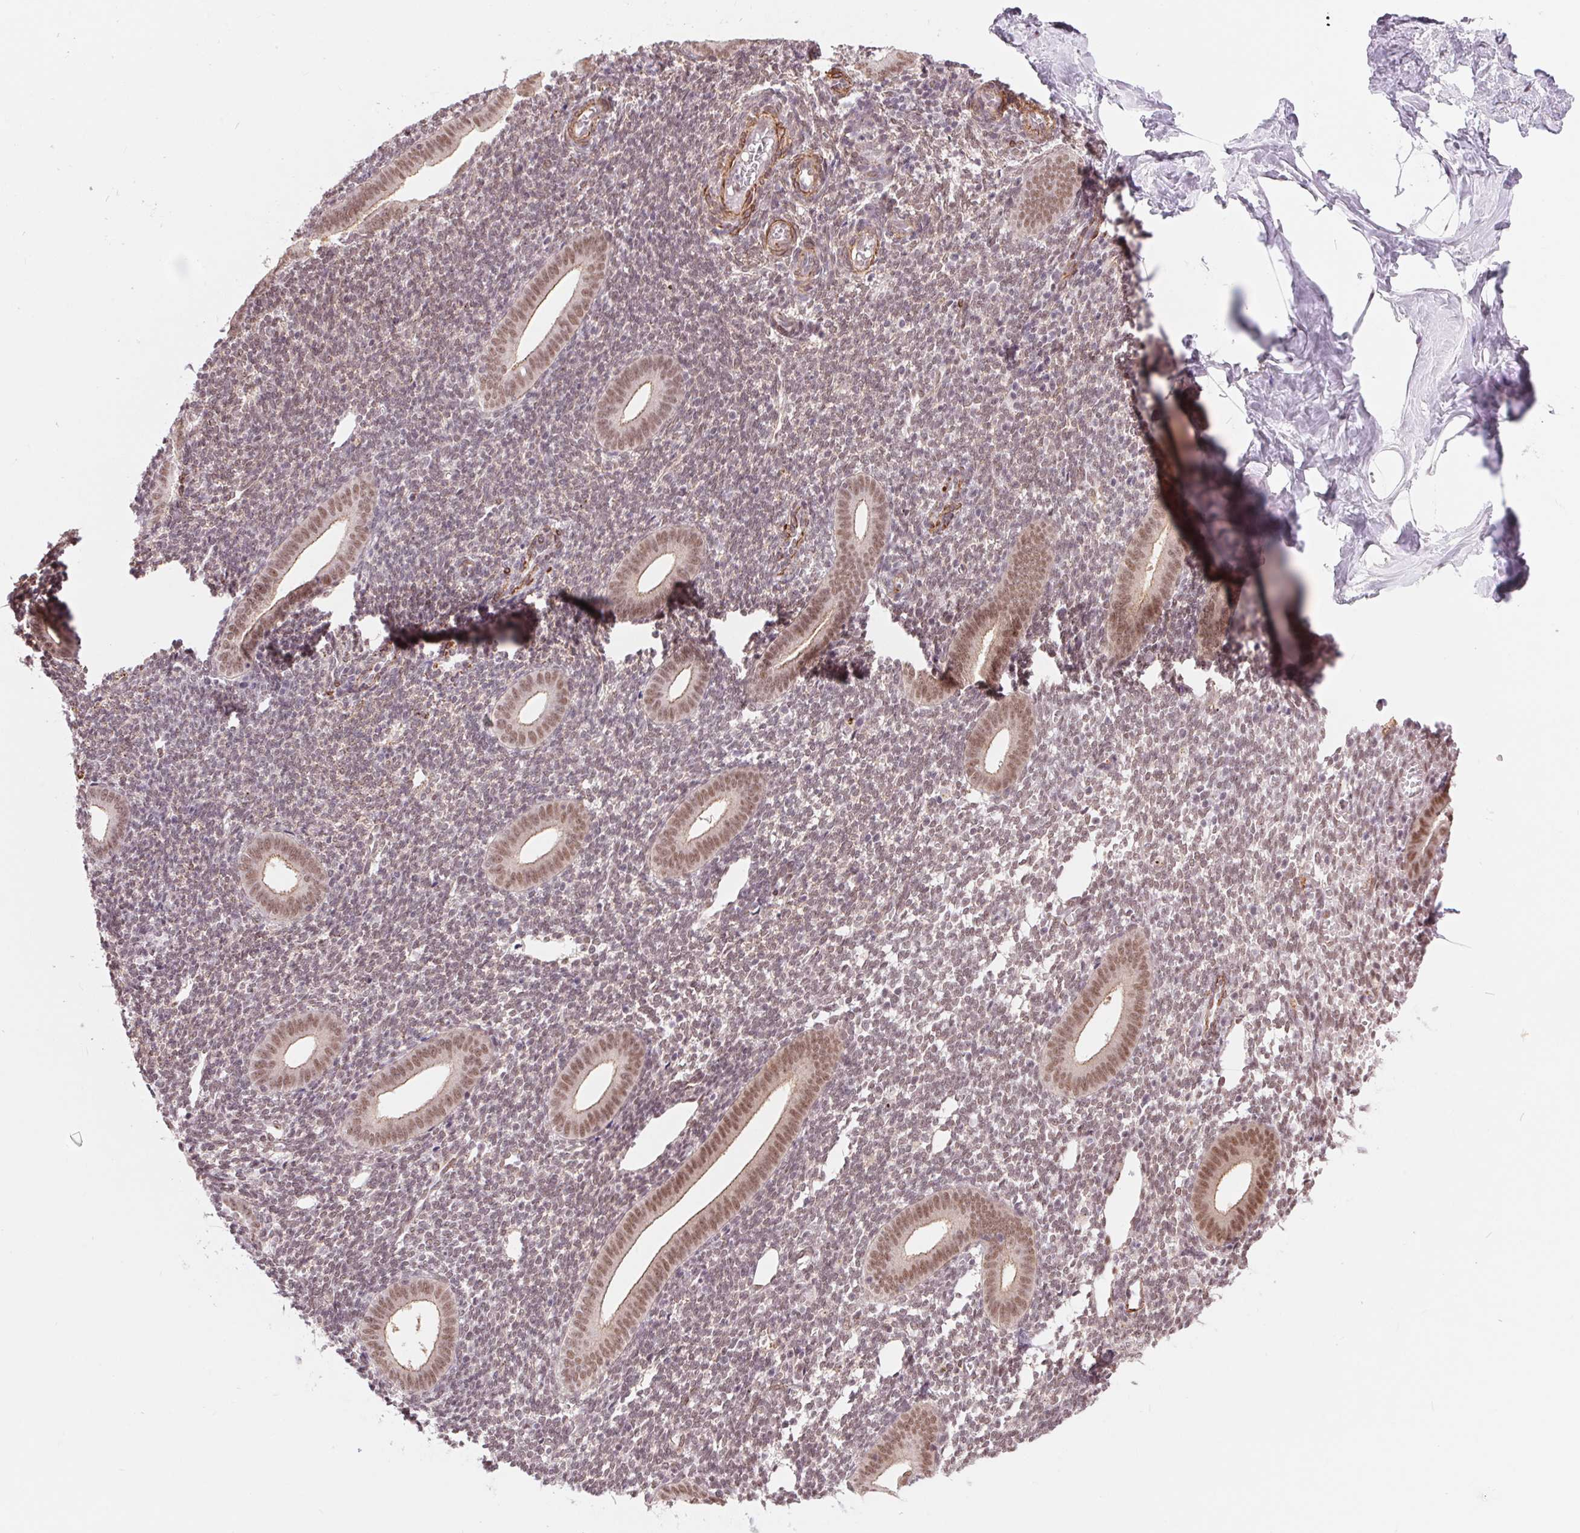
{"staining": {"intensity": "weak", "quantity": "<25%", "location": "nuclear"}, "tissue": "endometrium", "cell_type": "Cells in endometrial stroma", "image_type": "normal", "snomed": [{"axis": "morphology", "description": "Normal tissue, NOS"}, {"axis": "topography", "description": "Endometrium"}], "caption": "Benign endometrium was stained to show a protein in brown. There is no significant expression in cells in endometrial stroma.", "gene": "BCAT1", "patient": {"sex": "female", "age": 25}}